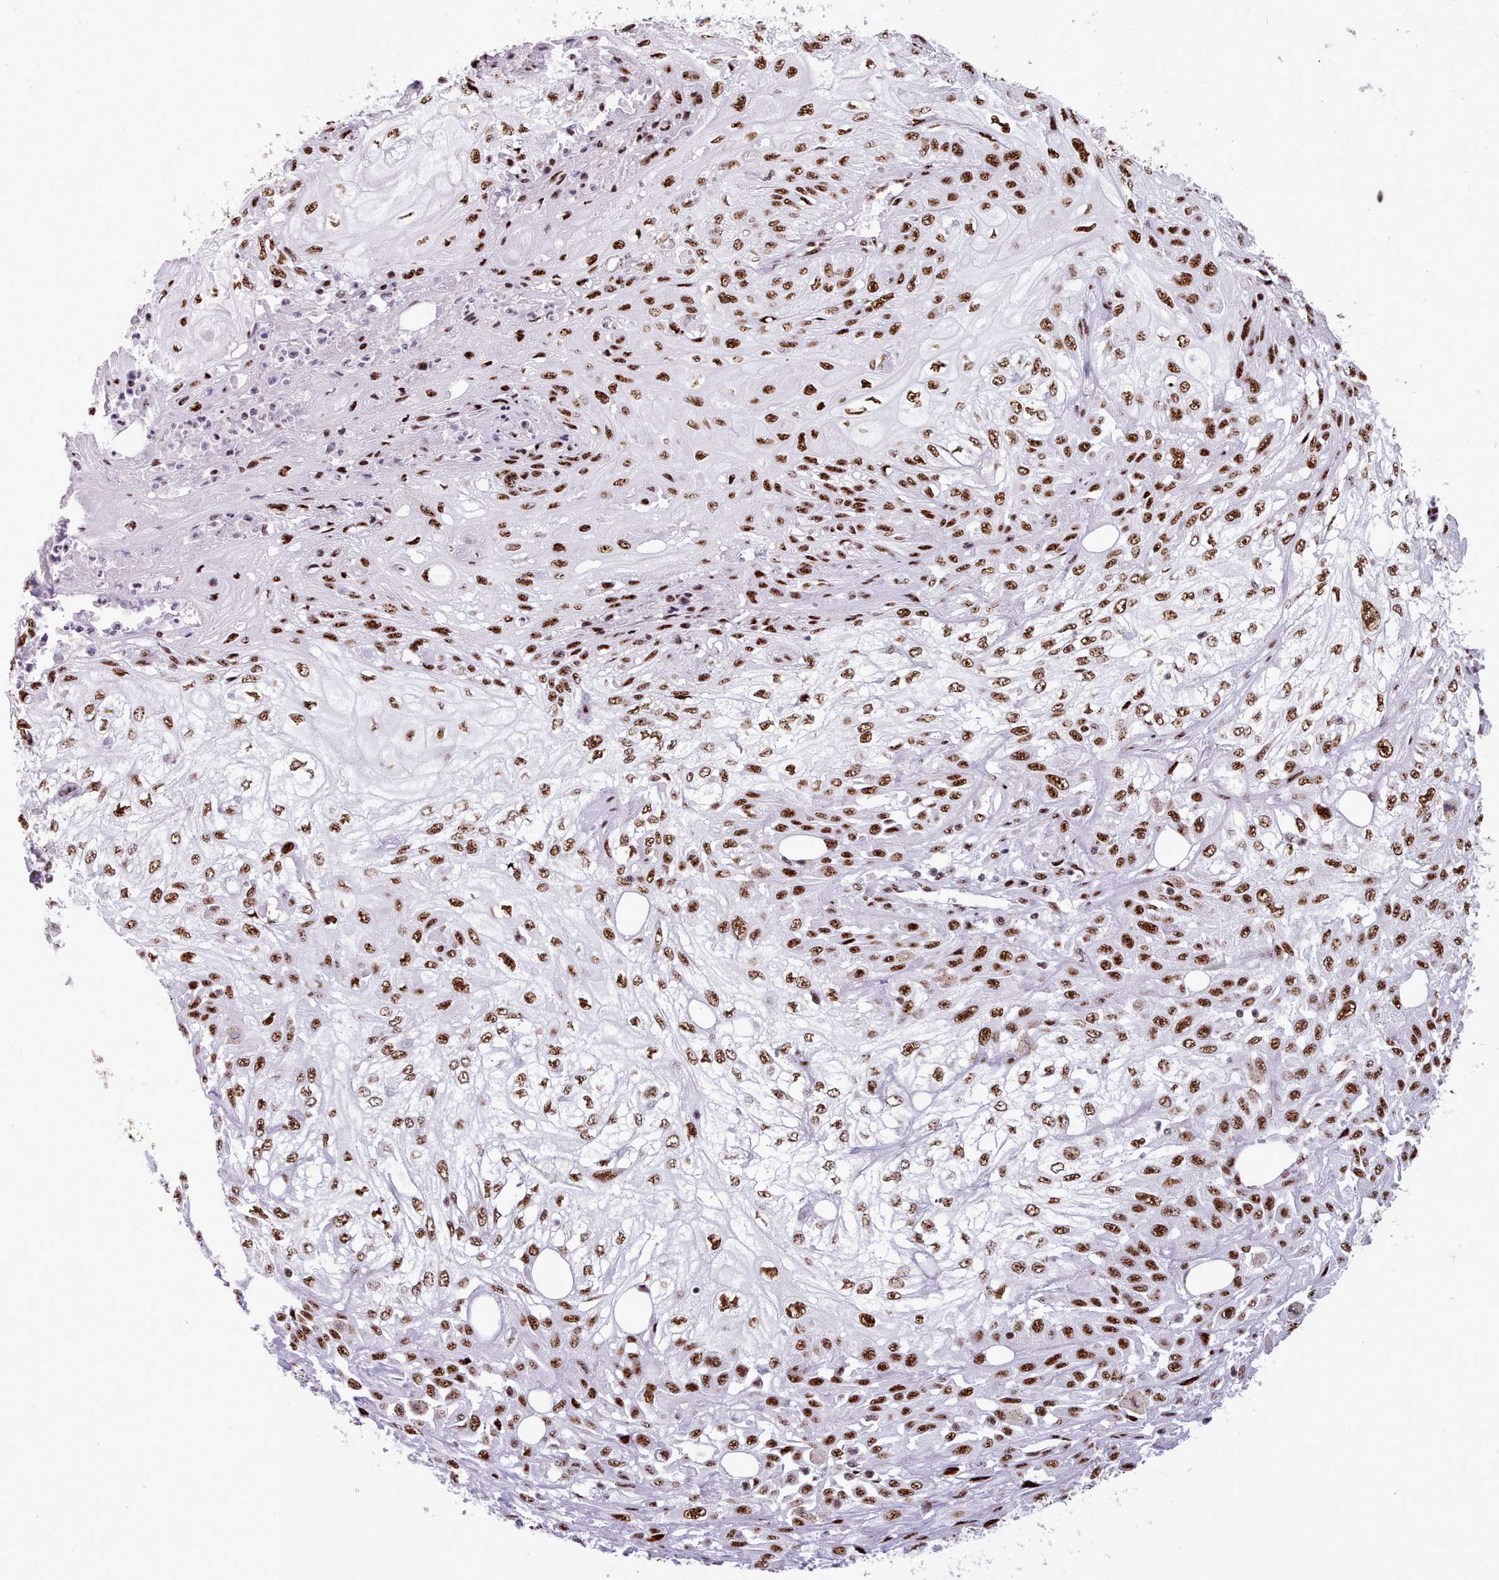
{"staining": {"intensity": "strong", "quantity": ">75%", "location": "nuclear"}, "tissue": "skin cancer", "cell_type": "Tumor cells", "image_type": "cancer", "snomed": [{"axis": "morphology", "description": "Squamous cell carcinoma, NOS"}, {"axis": "morphology", "description": "Squamous cell carcinoma, metastatic, NOS"}, {"axis": "topography", "description": "Skin"}, {"axis": "topography", "description": "Lymph node"}], "caption": "Protein expression by IHC displays strong nuclear positivity in approximately >75% of tumor cells in skin cancer (squamous cell carcinoma). (DAB (3,3'-diaminobenzidine) = brown stain, brightfield microscopy at high magnification).", "gene": "TMEM35B", "patient": {"sex": "male", "age": 75}}